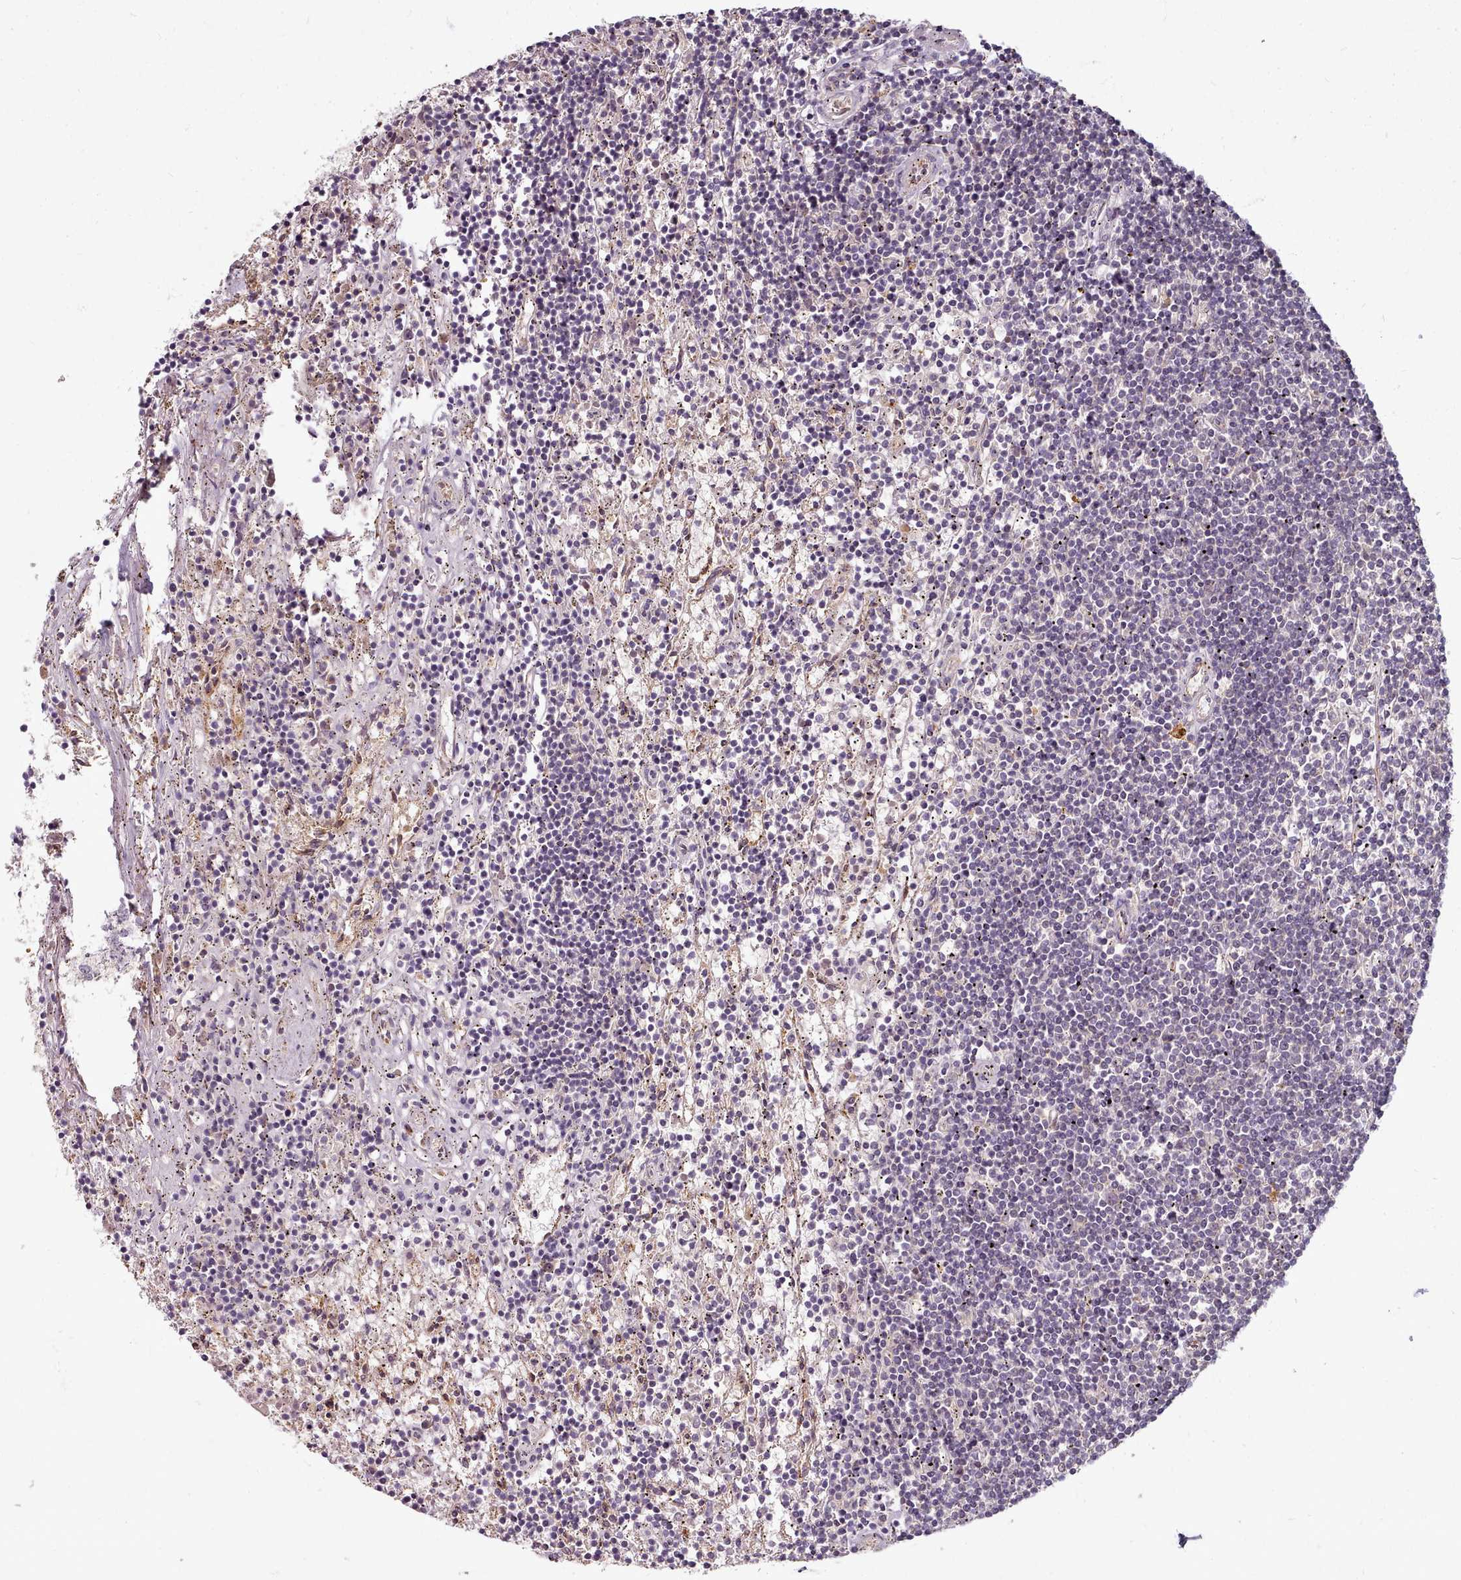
{"staining": {"intensity": "negative", "quantity": "none", "location": "none"}, "tissue": "lymphoma", "cell_type": "Tumor cells", "image_type": "cancer", "snomed": [{"axis": "morphology", "description": "Malignant lymphoma, non-Hodgkin's type, Low grade"}, {"axis": "topography", "description": "Spleen"}], "caption": "The histopathology image shows no significant staining in tumor cells of lymphoma.", "gene": "C1QTNF5", "patient": {"sex": "male", "age": 76}}